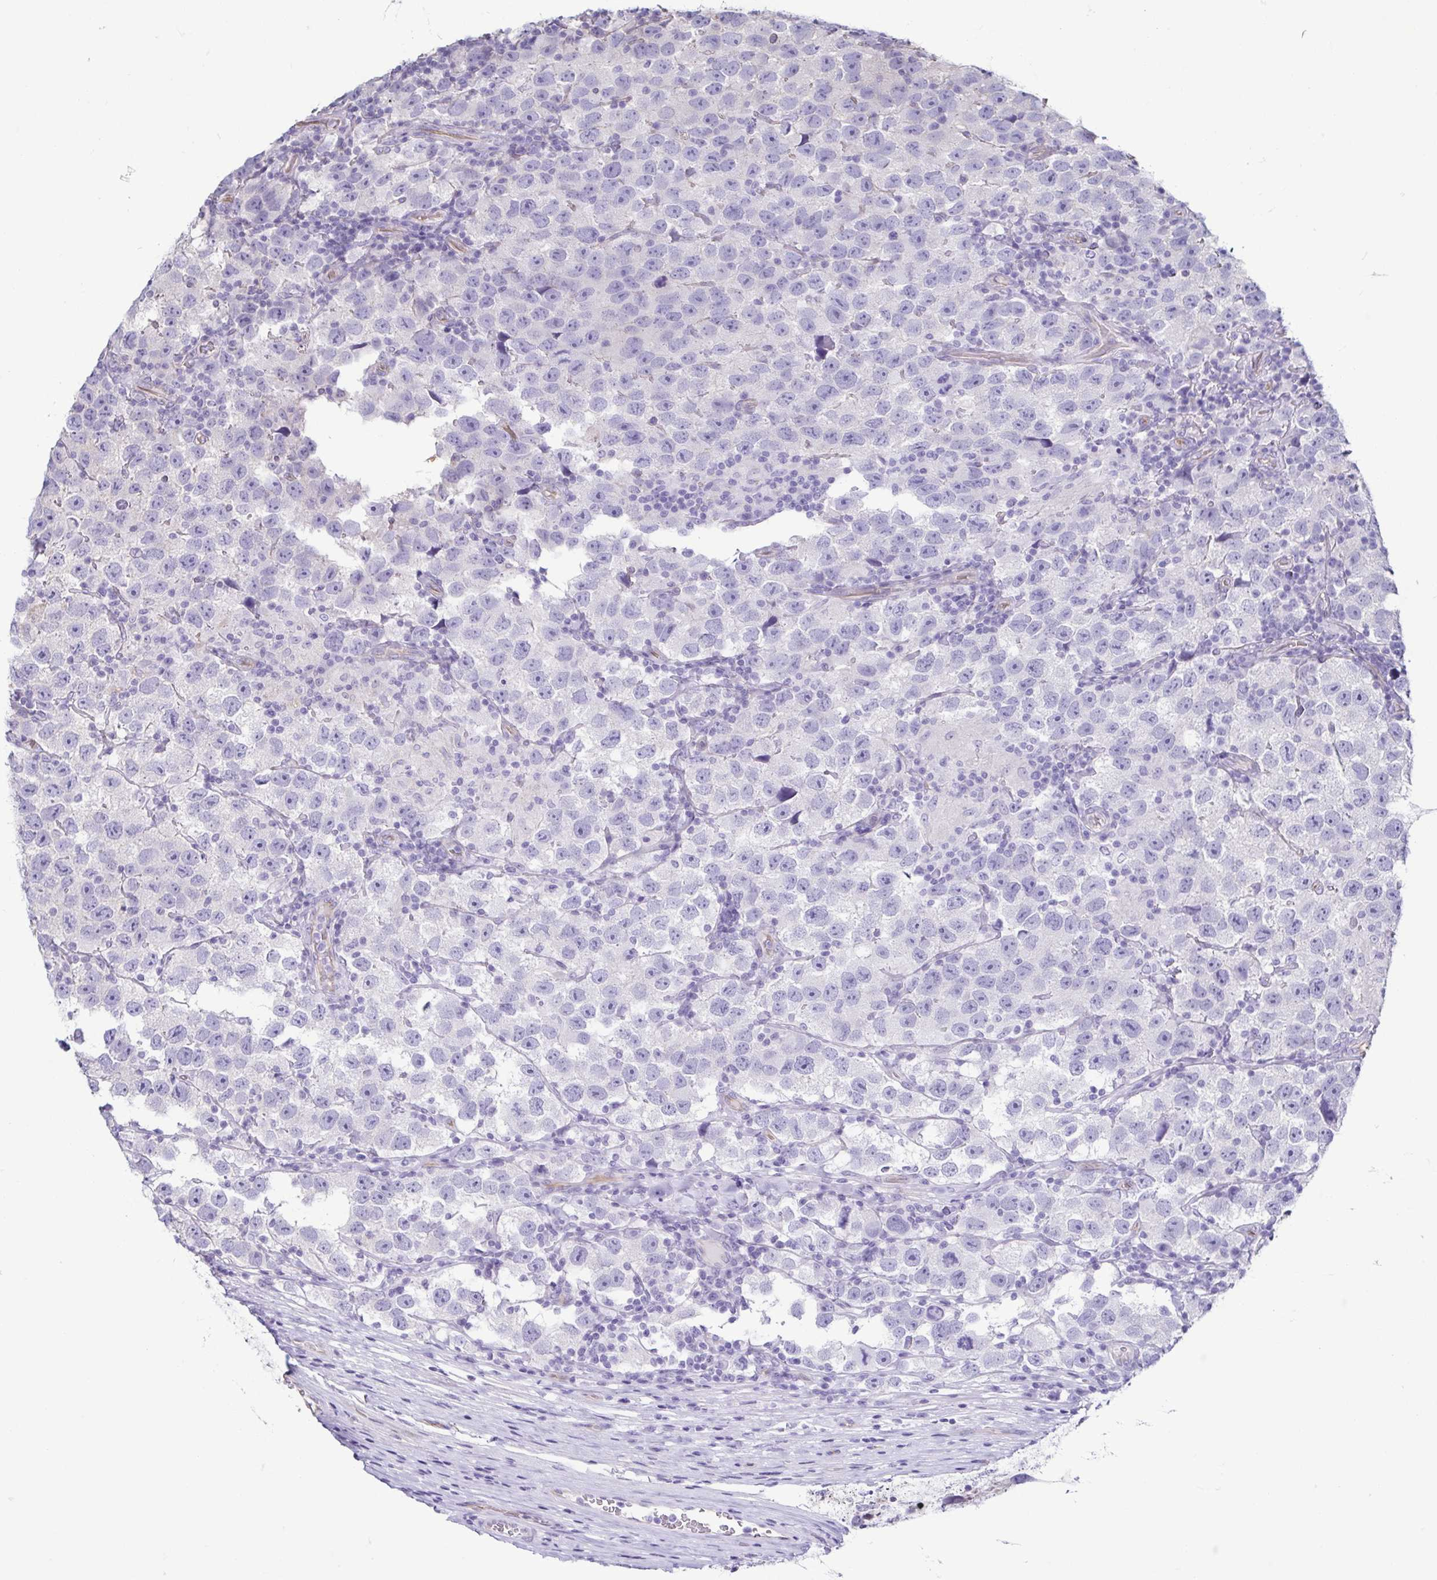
{"staining": {"intensity": "negative", "quantity": "none", "location": "none"}, "tissue": "testis cancer", "cell_type": "Tumor cells", "image_type": "cancer", "snomed": [{"axis": "morphology", "description": "Seminoma, NOS"}, {"axis": "topography", "description": "Testis"}], "caption": "This image is of testis cancer stained with IHC to label a protein in brown with the nuclei are counter-stained blue. There is no staining in tumor cells.", "gene": "CASP14", "patient": {"sex": "male", "age": 26}}